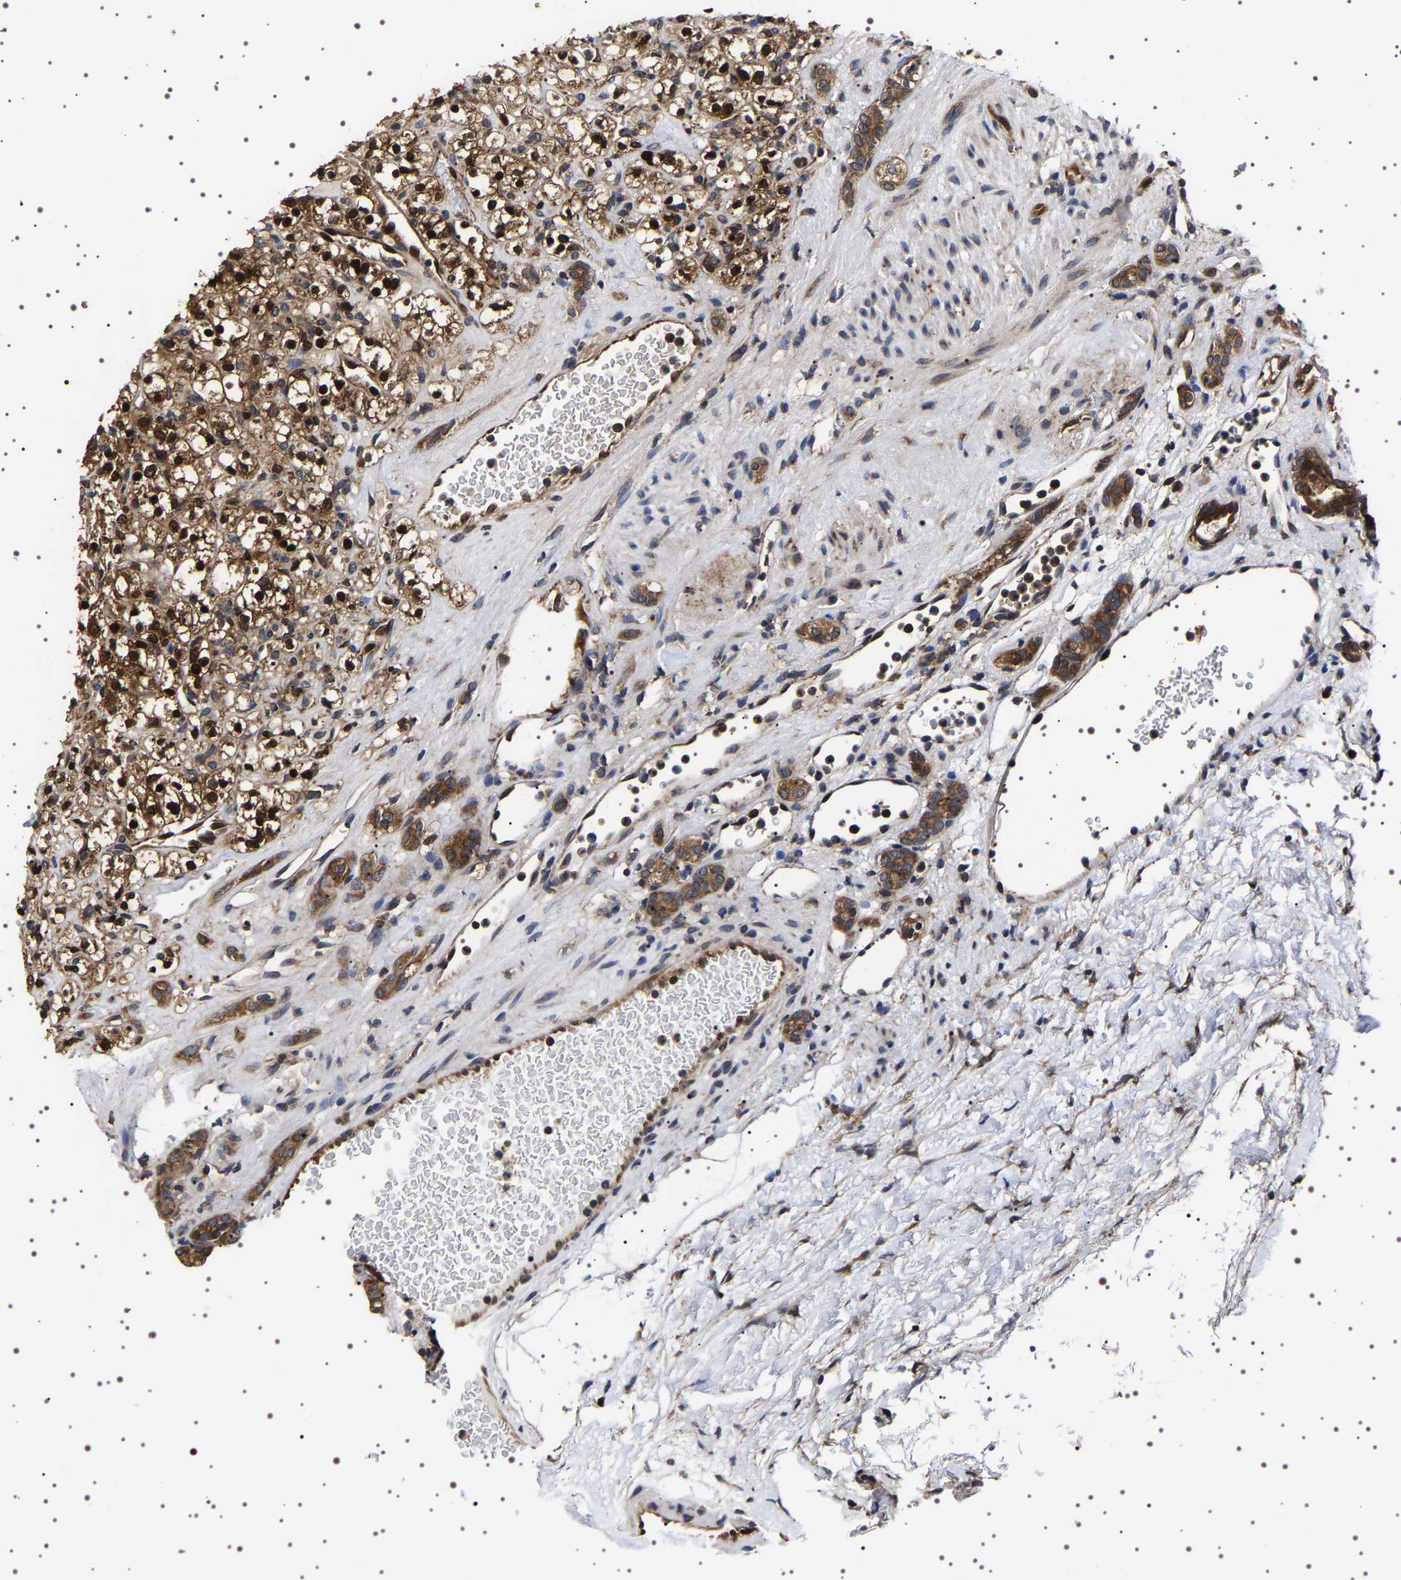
{"staining": {"intensity": "strong", "quantity": ">75%", "location": "cytoplasmic/membranous,nuclear"}, "tissue": "renal cancer", "cell_type": "Tumor cells", "image_type": "cancer", "snomed": [{"axis": "morphology", "description": "Normal tissue, NOS"}, {"axis": "morphology", "description": "Adenocarcinoma, NOS"}, {"axis": "topography", "description": "Kidney"}], "caption": "IHC image of human renal adenocarcinoma stained for a protein (brown), which demonstrates high levels of strong cytoplasmic/membranous and nuclear staining in approximately >75% of tumor cells.", "gene": "DARS1", "patient": {"sex": "female", "age": 72}}